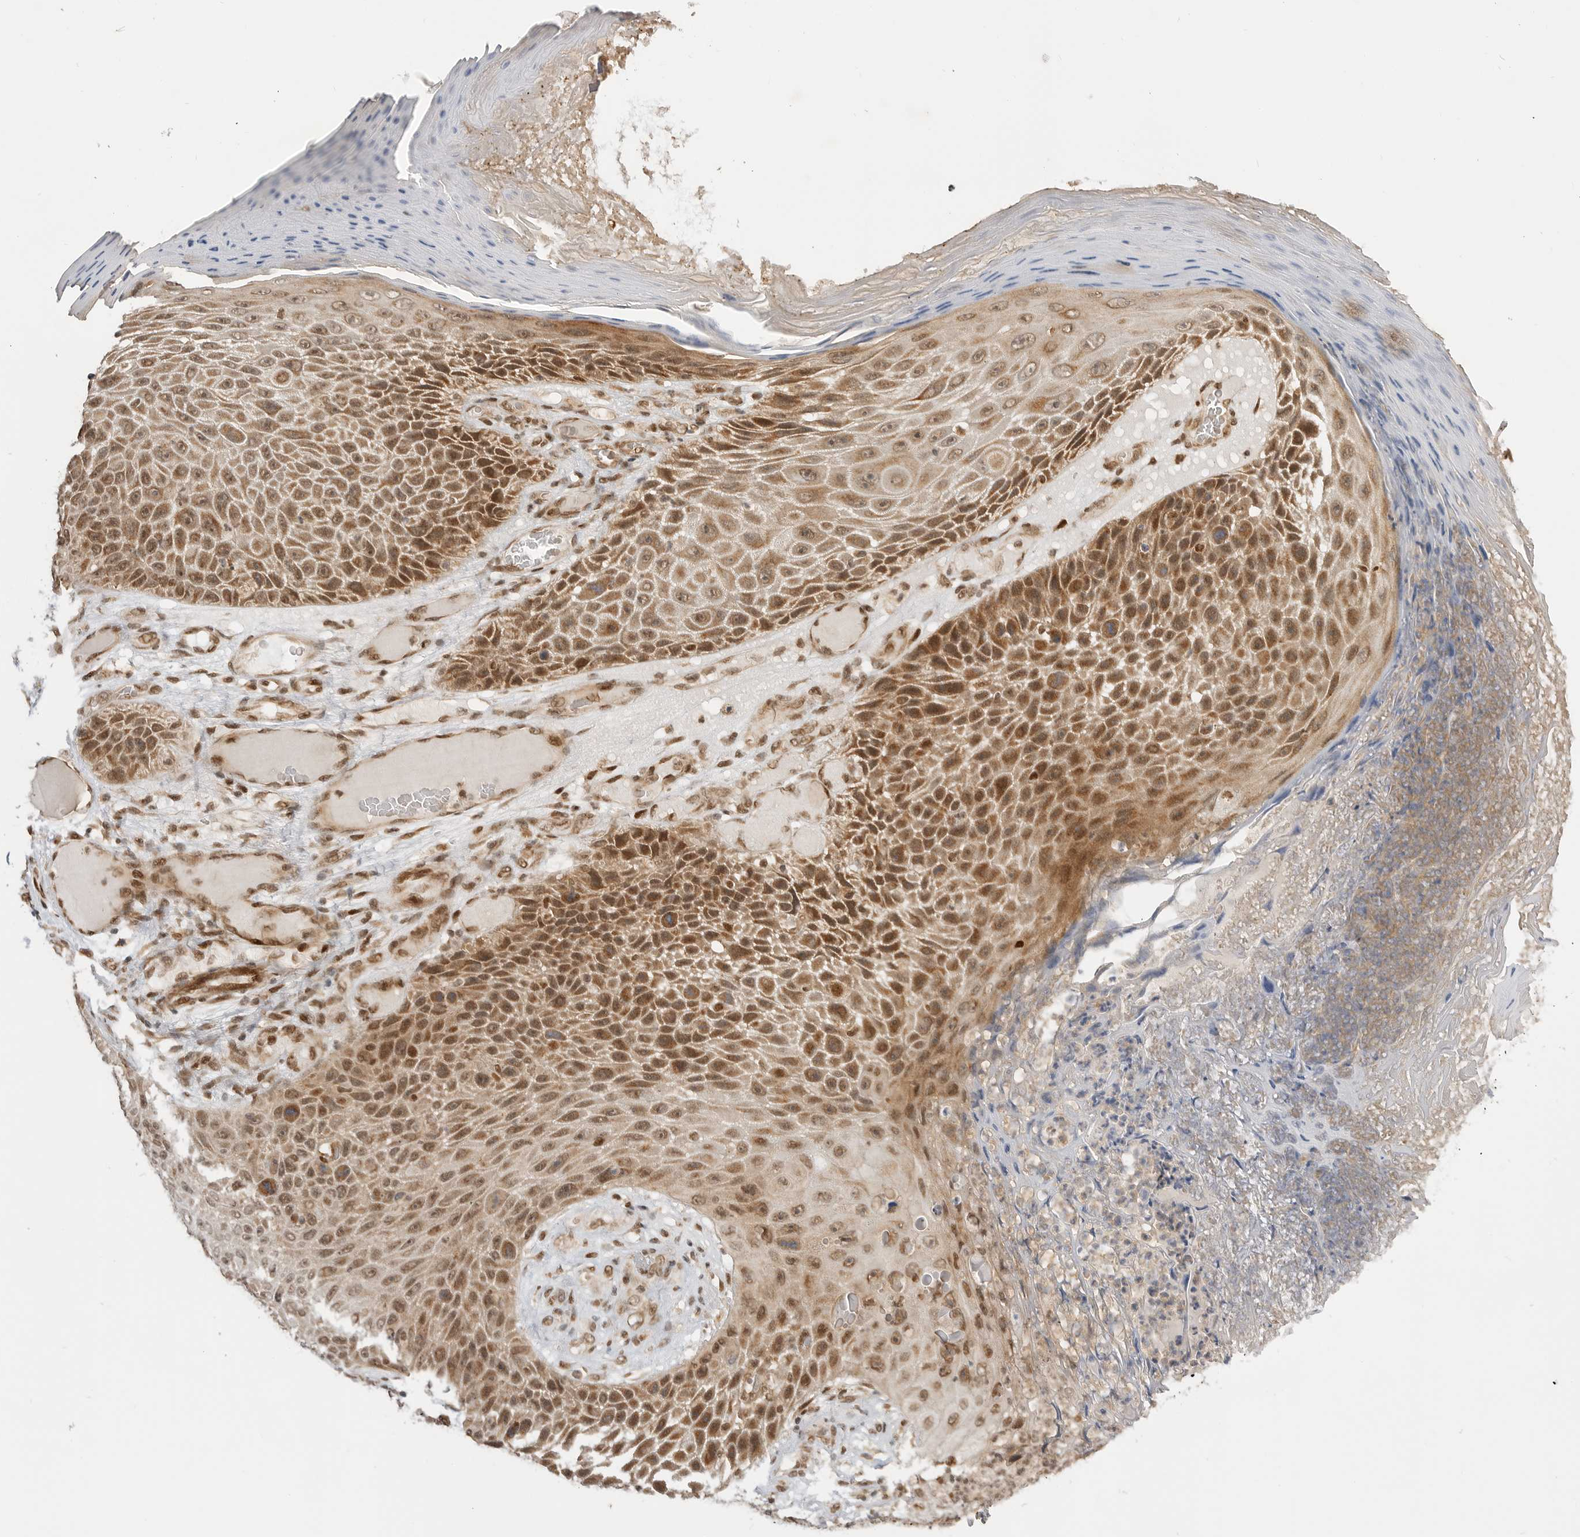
{"staining": {"intensity": "moderate", "quantity": ">75%", "location": "cytoplasmic/membranous,nuclear"}, "tissue": "skin cancer", "cell_type": "Tumor cells", "image_type": "cancer", "snomed": [{"axis": "morphology", "description": "Squamous cell carcinoma, NOS"}, {"axis": "topography", "description": "Skin"}], "caption": "About >75% of tumor cells in human squamous cell carcinoma (skin) demonstrate moderate cytoplasmic/membranous and nuclear protein positivity as visualized by brown immunohistochemical staining.", "gene": "ALKAL1", "patient": {"sex": "female", "age": 88}}